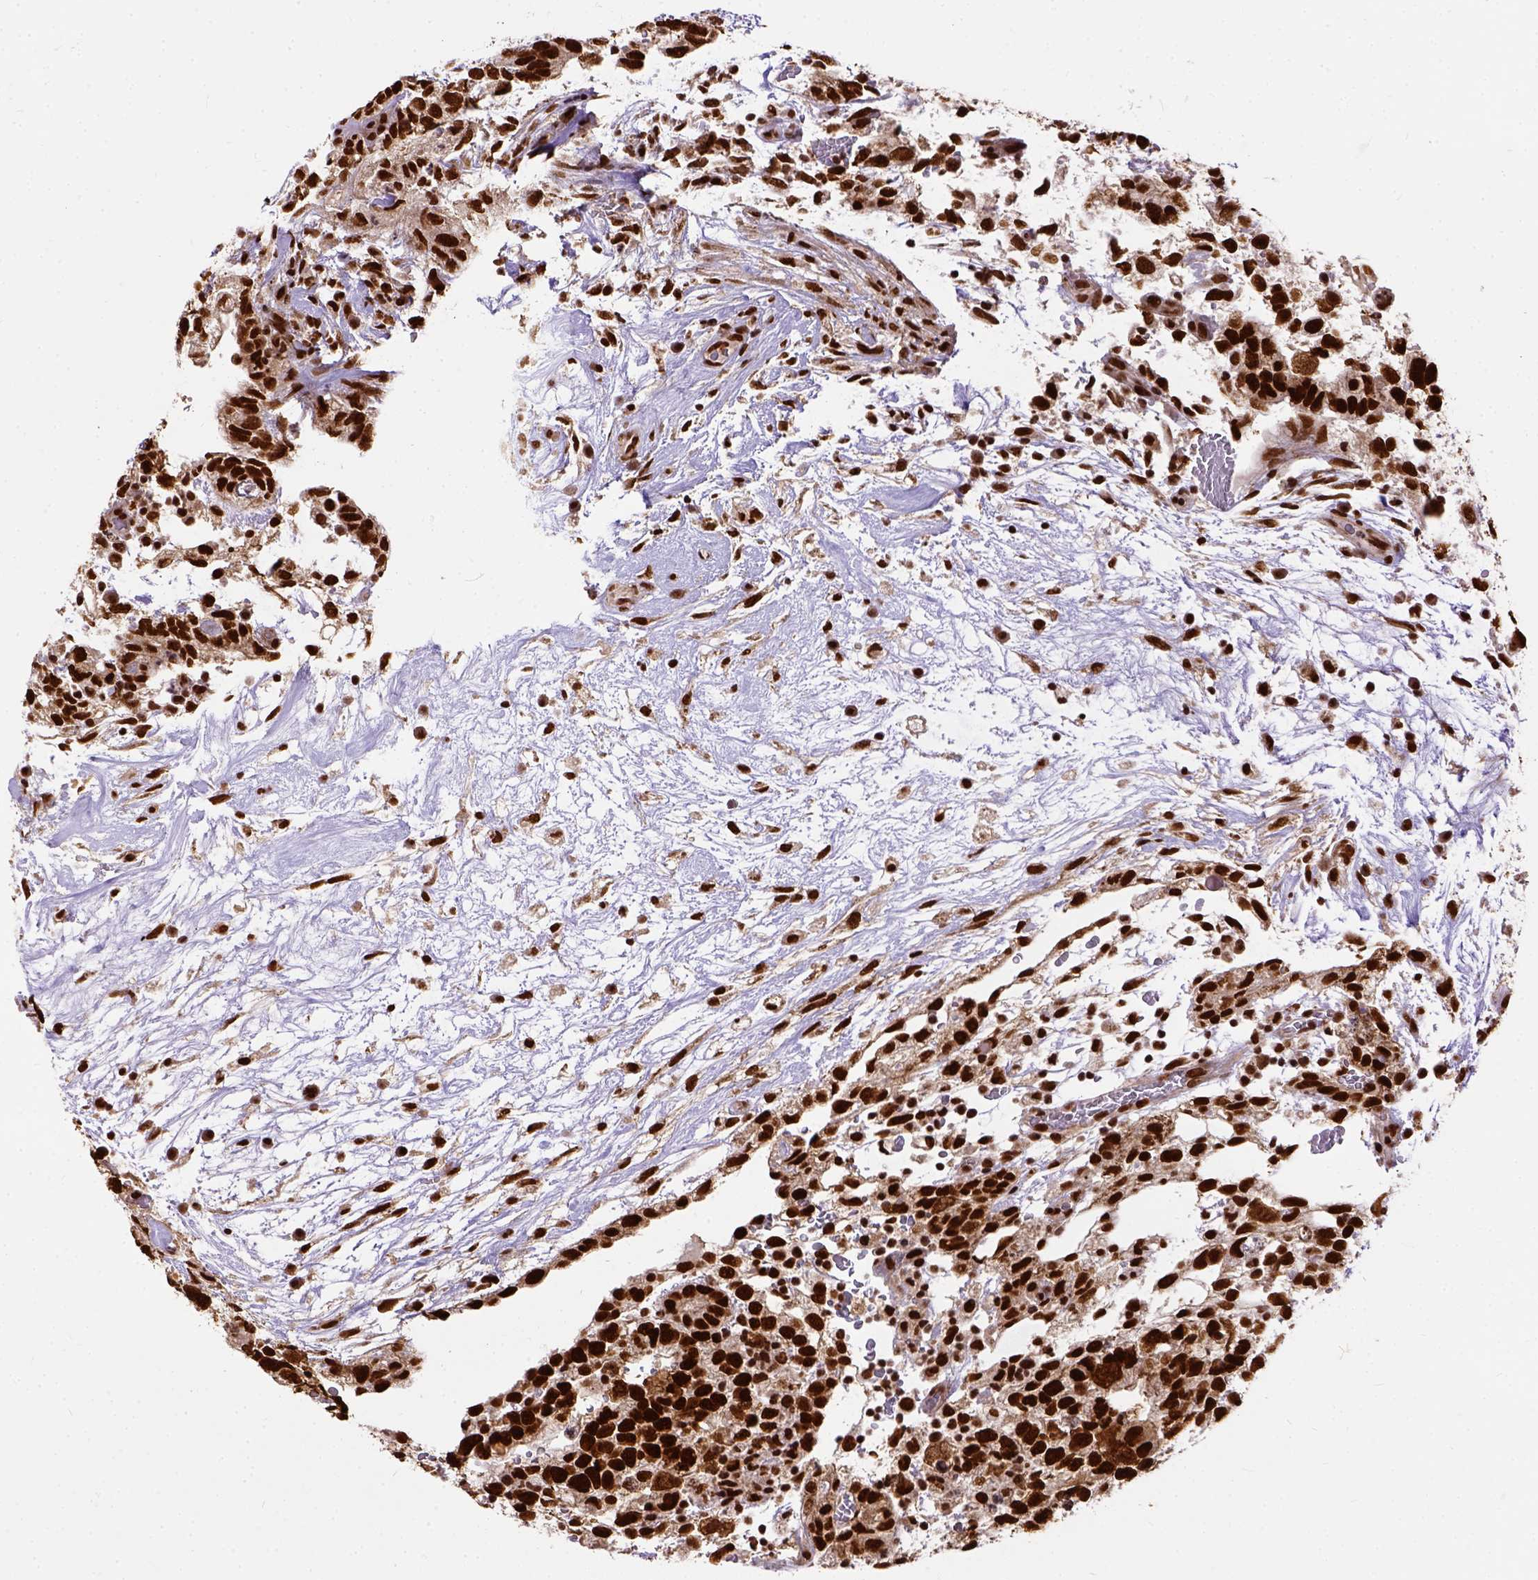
{"staining": {"intensity": "strong", "quantity": ">75%", "location": "nuclear"}, "tissue": "testis cancer", "cell_type": "Tumor cells", "image_type": "cancer", "snomed": [{"axis": "morphology", "description": "Normal tissue, NOS"}, {"axis": "morphology", "description": "Carcinoma, Embryonal, NOS"}, {"axis": "topography", "description": "Testis"}], "caption": "Immunohistochemistry (IHC) photomicrograph of neoplastic tissue: human testis embryonal carcinoma stained using immunohistochemistry (IHC) reveals high levels of strong protein expression localized specifically in the nuclear of tumor cells, appearing as a nuclear brown color.", "gene": "NACC1", "patient": {"sex": "male", "age": 32}}